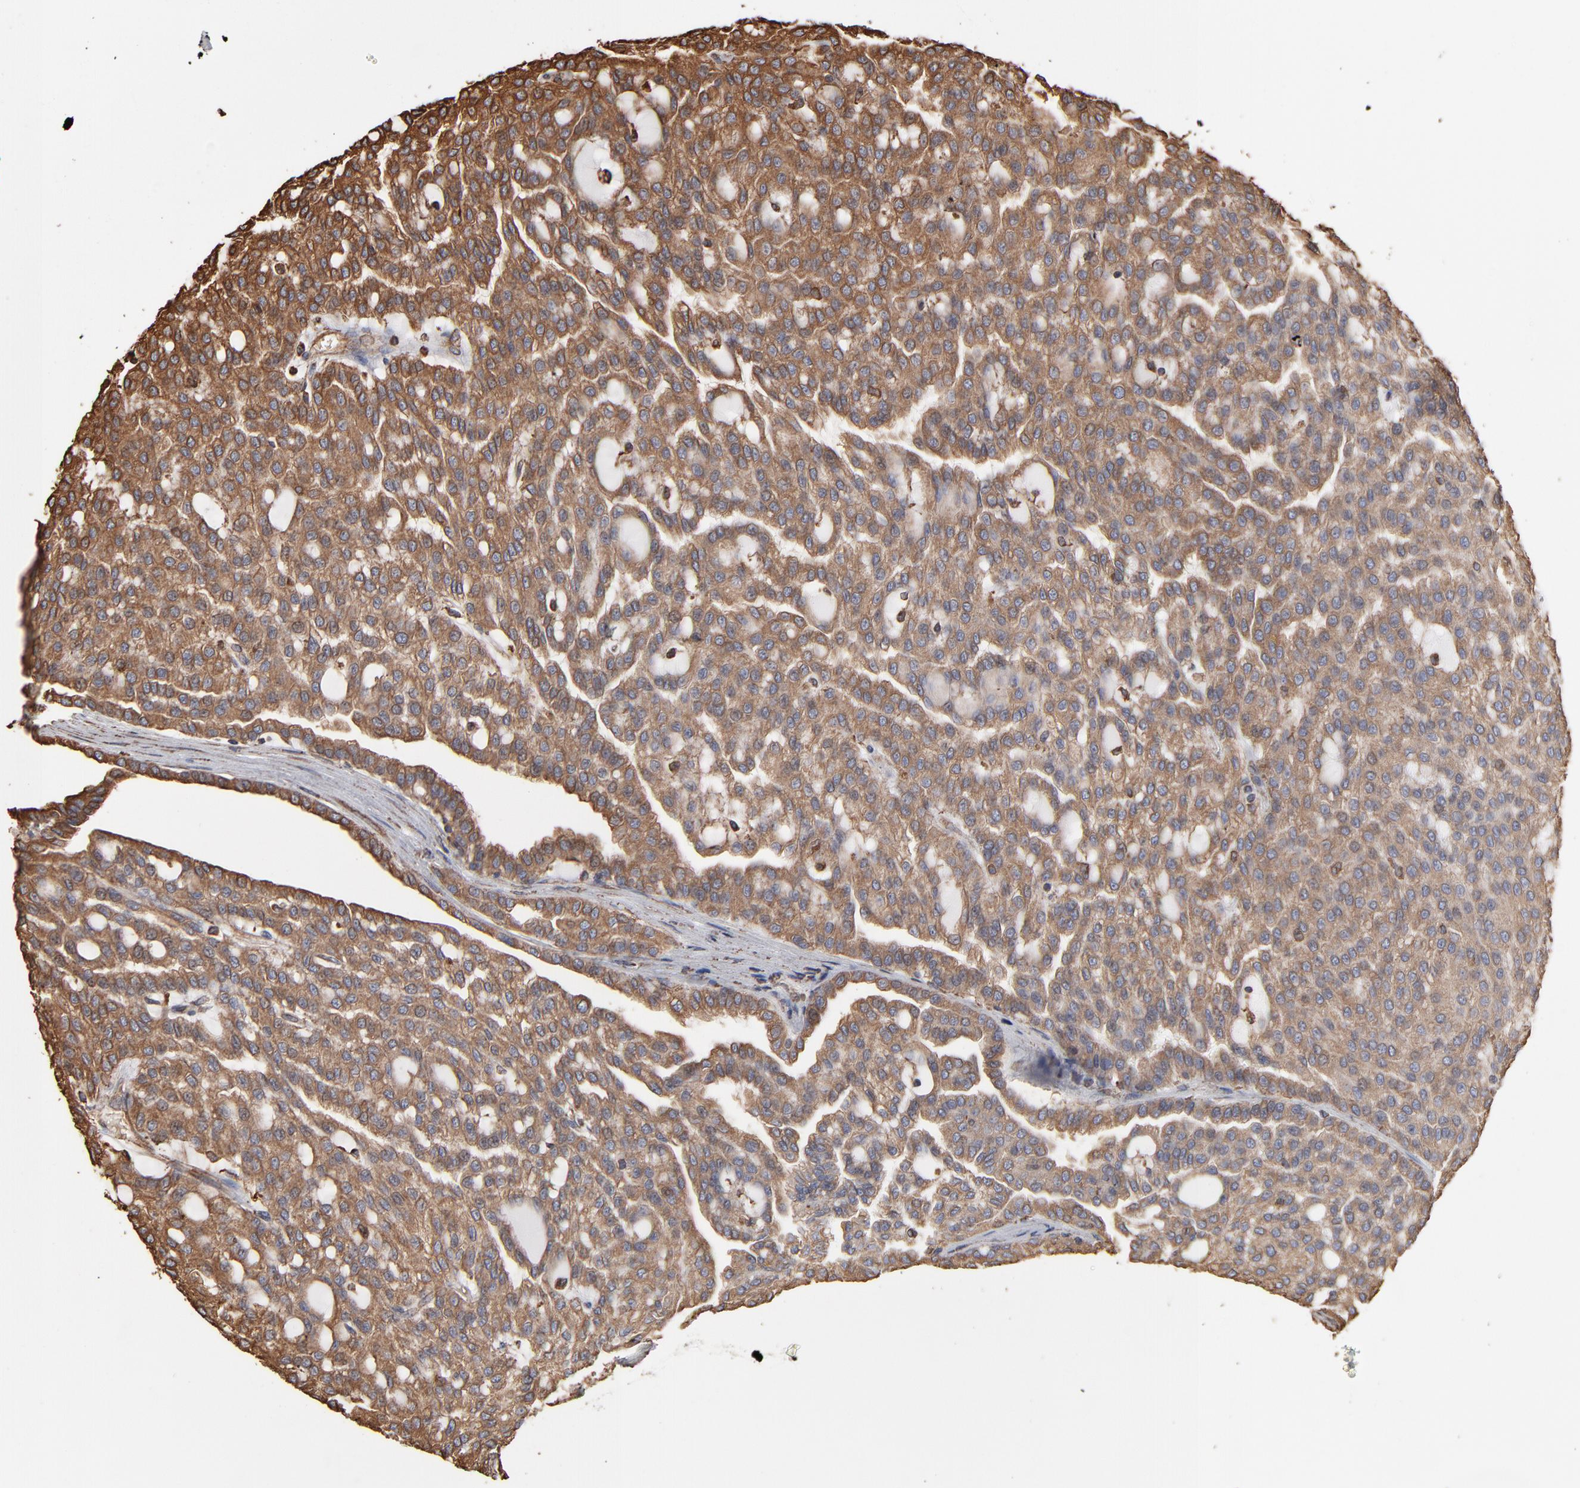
{"staining": {"intensity": "moderate", "quantity": ">75%", "location": "cytoplasmic/membranous"}, "tissue": "renal cancer", "cell_type": "Tumor cells", "image_type": "cancer", "snomed": [{"axis": "morphology", "description": "Adenocarcinoma, NOS"}, {"axis": "topography", "description": "Kidney"}], "caption": "This photomicrograph reveals renal adenocarcinoma stained with immunohistochemistry to label a protein in brown. The cytoplasmic/membranous of tumor cells show moderate positivity for the protein. Nuclei are counter-stained blue.", "gene": "PDIA3", "patient": {"sex": "male", "age": 63}}